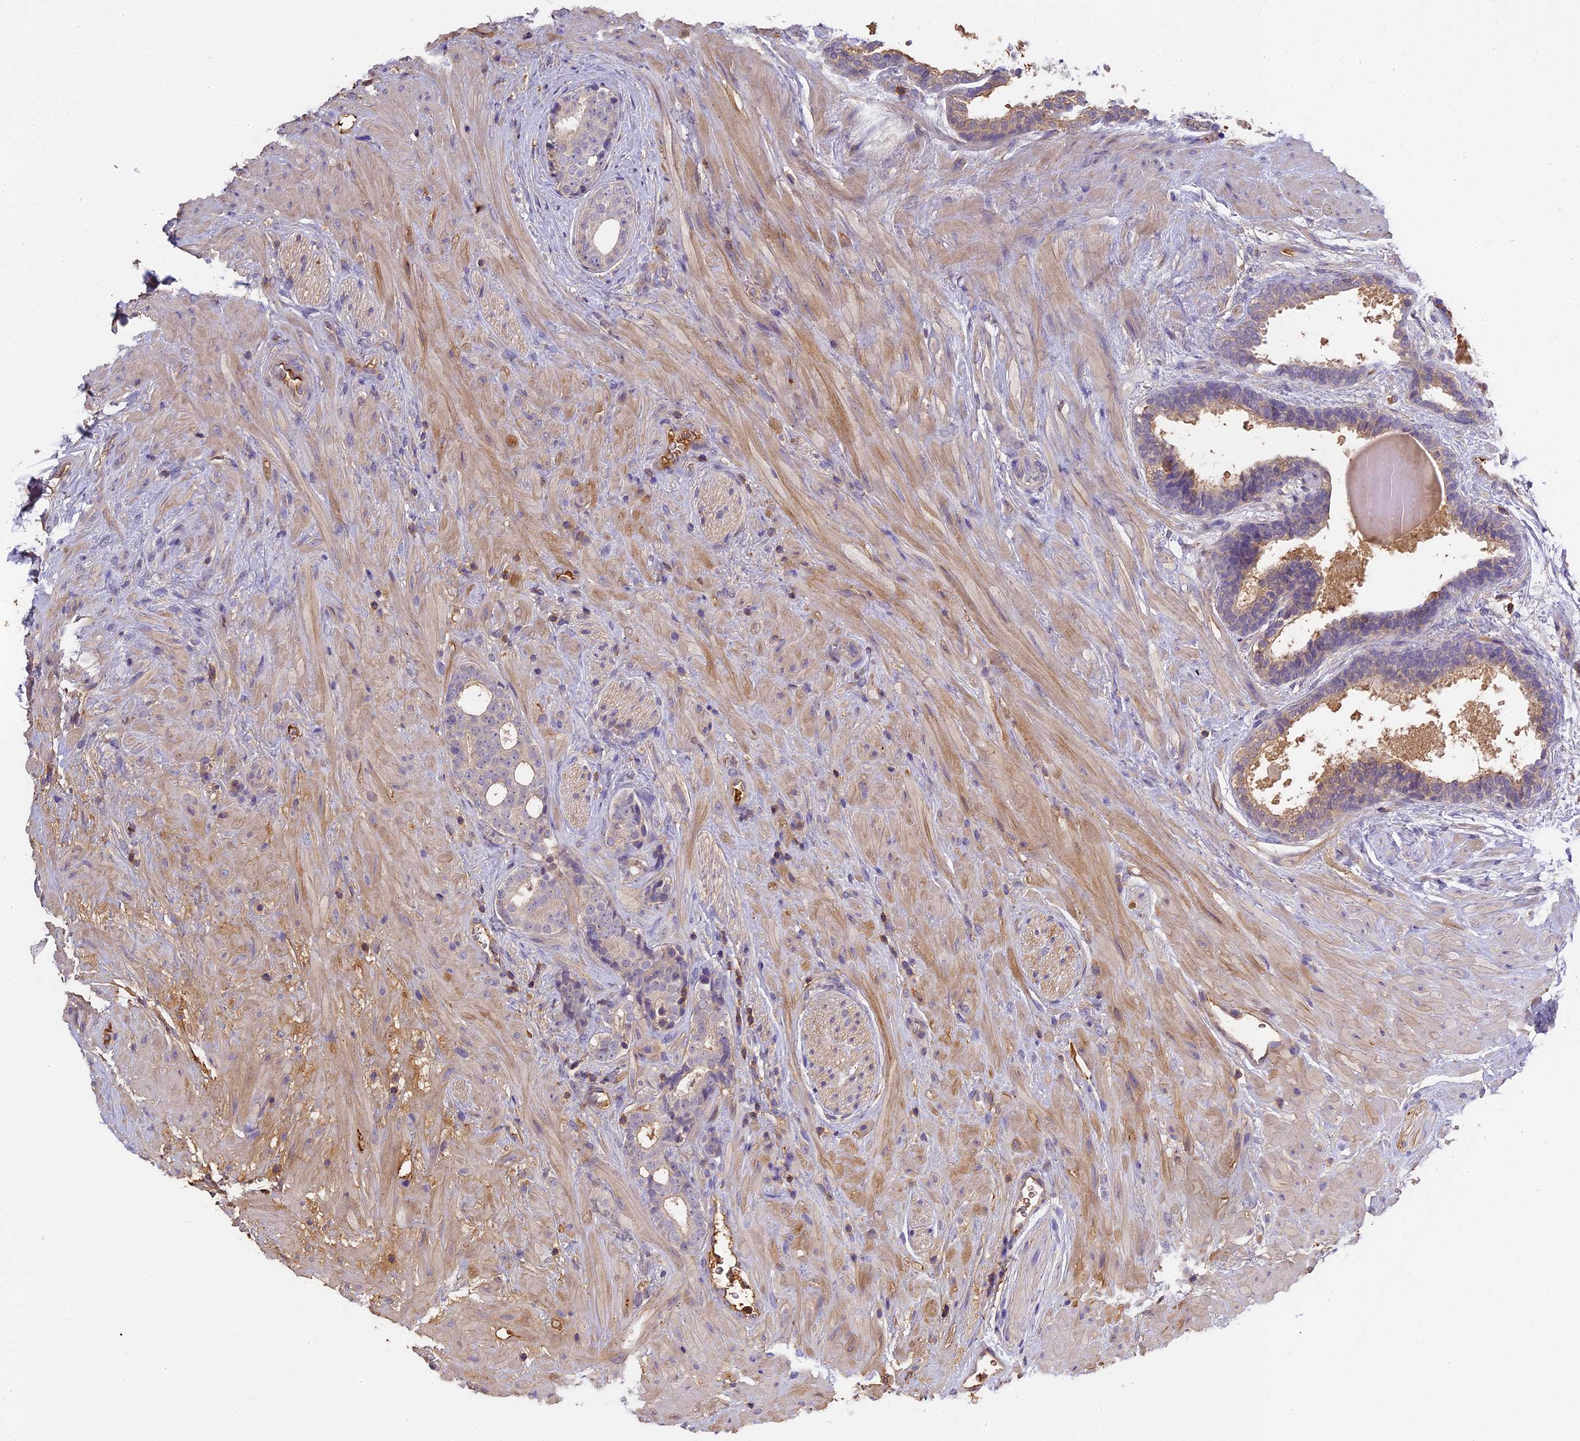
{"staining": {"intensity": "negative", "quantity": "none", "location": "none"}, "tissue": "prostate cancer", "cell_type": "Tumor cells", "image_type": "cancer", "snomed": [{"axis": "morphology", "description": "Adenocarcinoma, High grade"}, {"axis": "topography", "description": "Prostate"}], "caption": "Immunohistochemistry (IHC) micrograph of neoplastic tissue: prostate high-grade adenocarcinoma stained with DAB (3,3'-diaminobenzidine) reveals no significant protein positivity in tumor cells. (DAB immunohistochemistry visualized using brightfield microscopy, high magnification).", "gene": "CFAP119", "patient": {"sex": "male", "age": 56}}